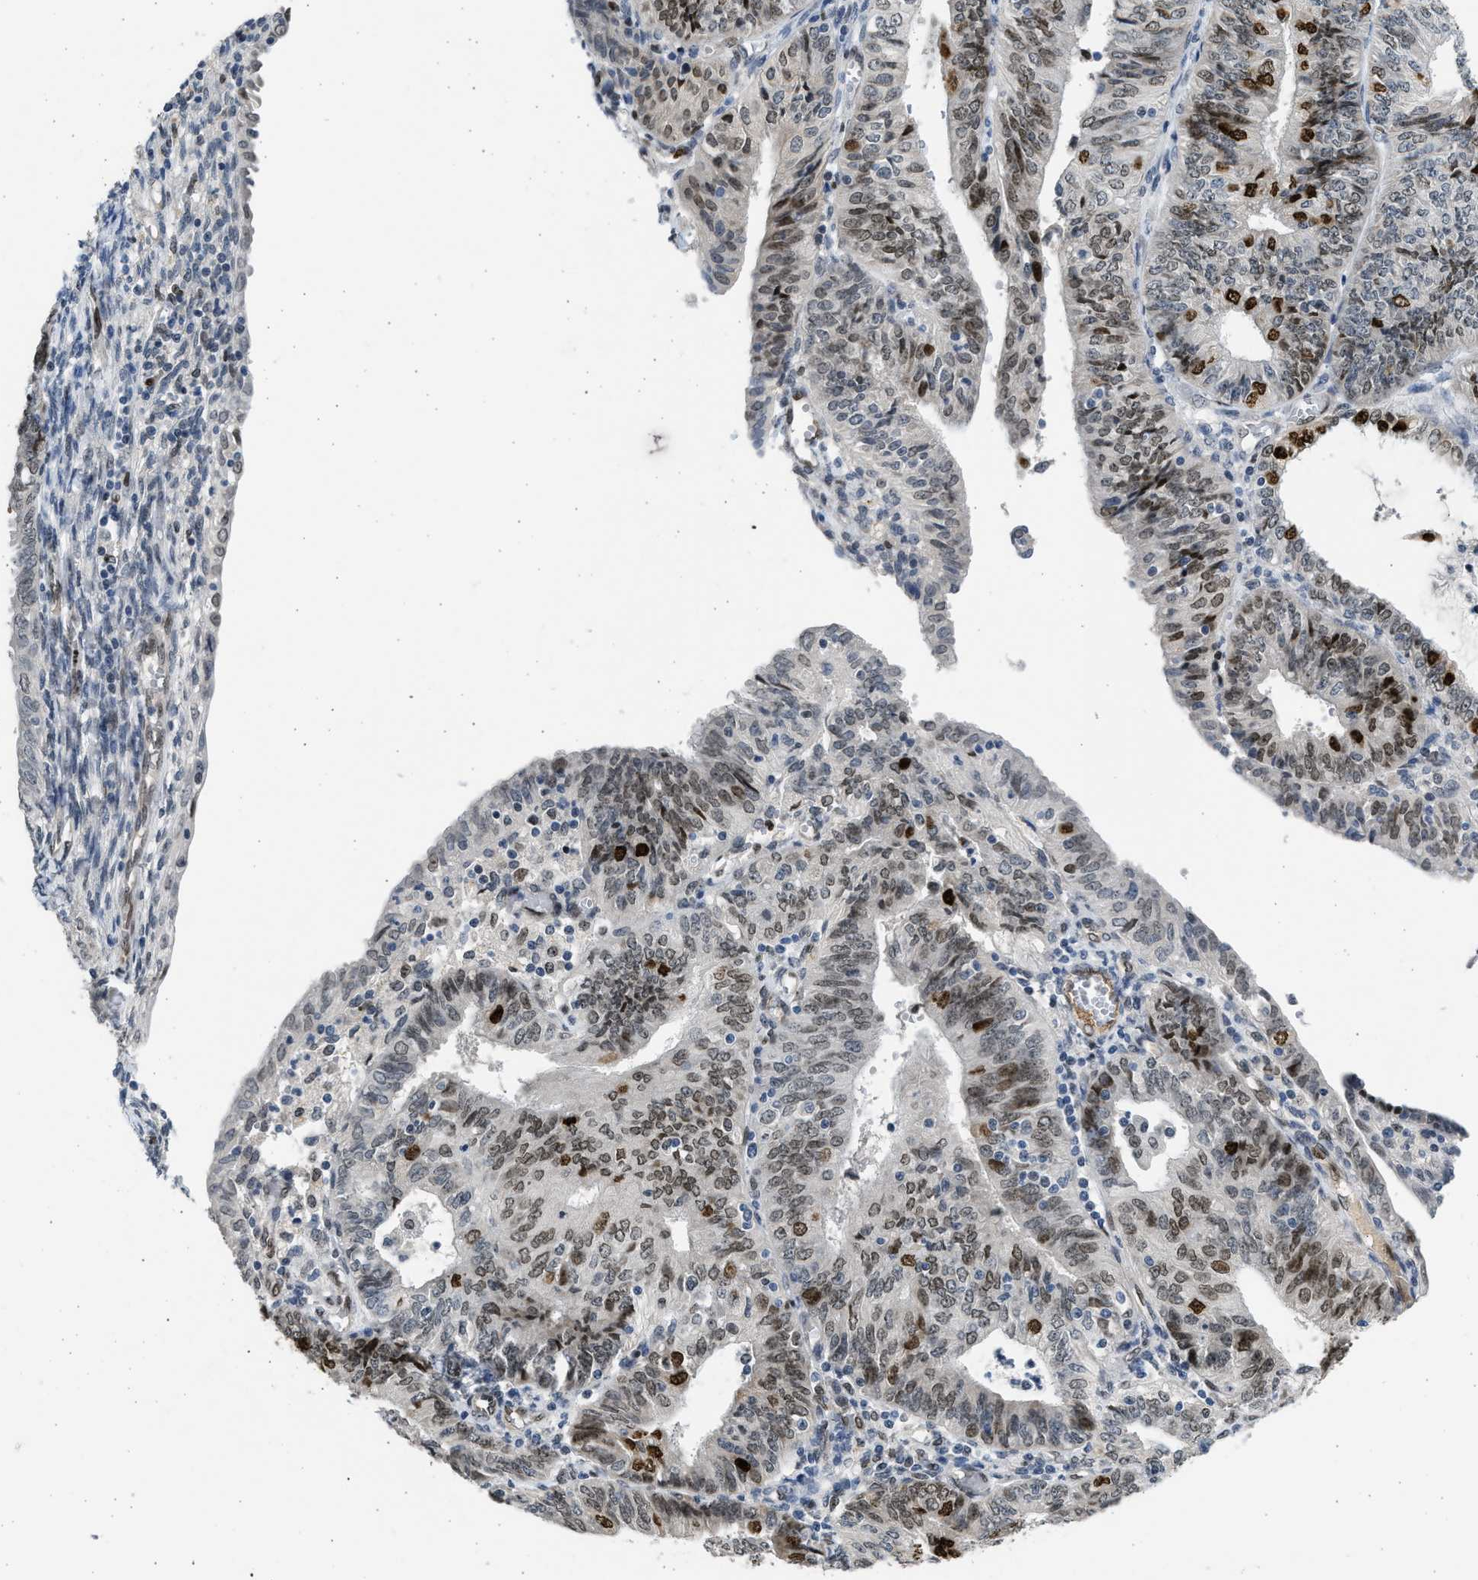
{"staining": {"intensity": "strong", "quantity": "25%-75%", "location": "nuclear"}, "tissue": "endometrial cancer", "cell_type": "Tumor cells", "image_type": "cancer", "snomed": [{"axis": "morphology", "description": "Adenocarcinoma, NOS"}, {"axis": "topography", "description": "Endometrium"}], "caption": "Human endometrial adenocarcinoma stained with a protein marker demonstrates strong staining in tumor cells.", "gene": "HMGN3", "patient": {"sex": "female", "age": 58}}